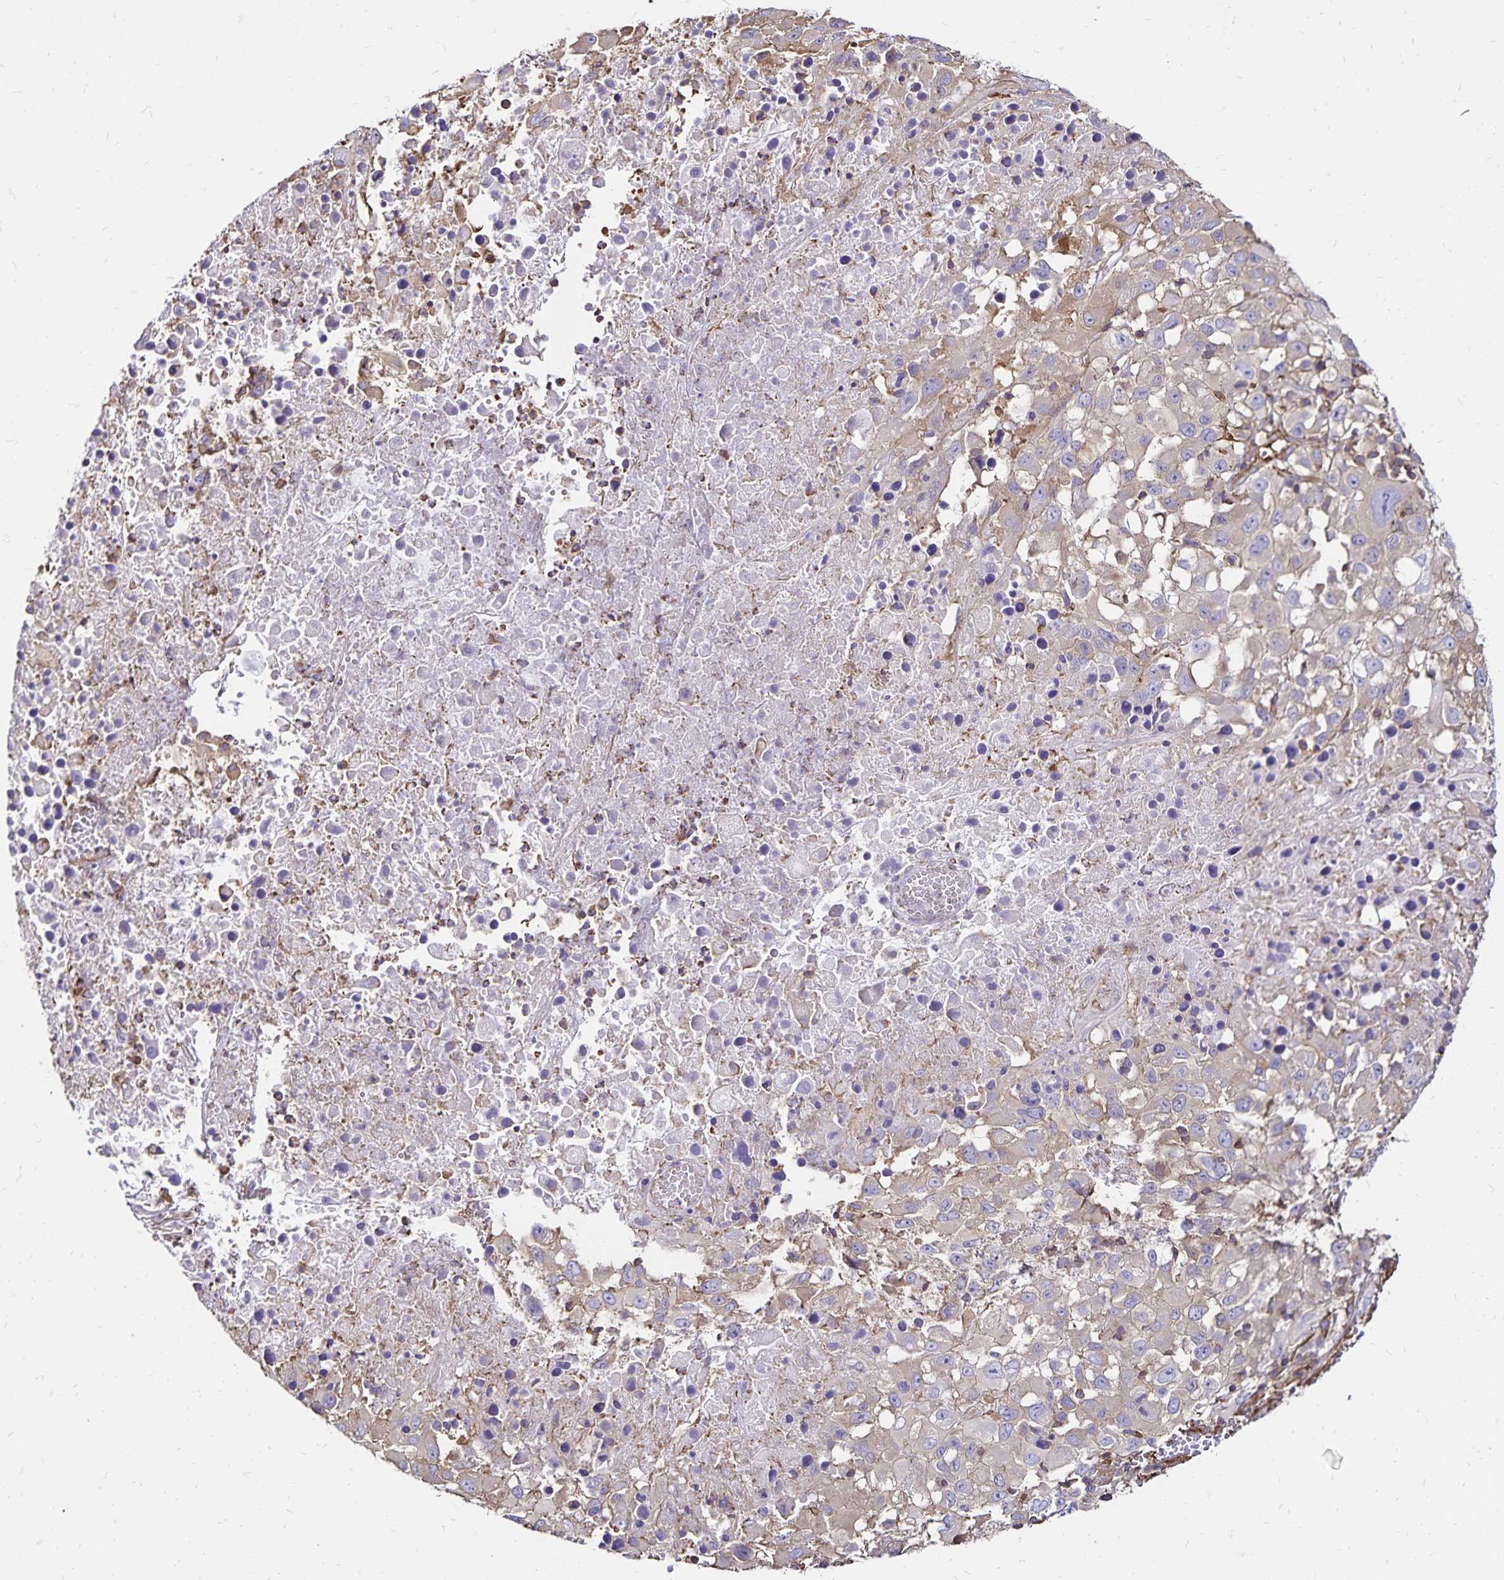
{"staining": {"intensity": "negative", "quantity": "none", "location": "none"}, "tissue": "melanoma", "cell_type": "Tumor cells", "image_type": "cancer", "snomed": [{"axis": "morphology", "description": "Malignant melanoma, Metastatic site"}, {"axis": "topography", "description": "Soft tissue"}], "caption": "A histopathology image of human malignant melanoma (metastatic site) is negative for staining in tumor cells.", "gene": "RPRML", "patient": {"sex": "male", "age": 50}}